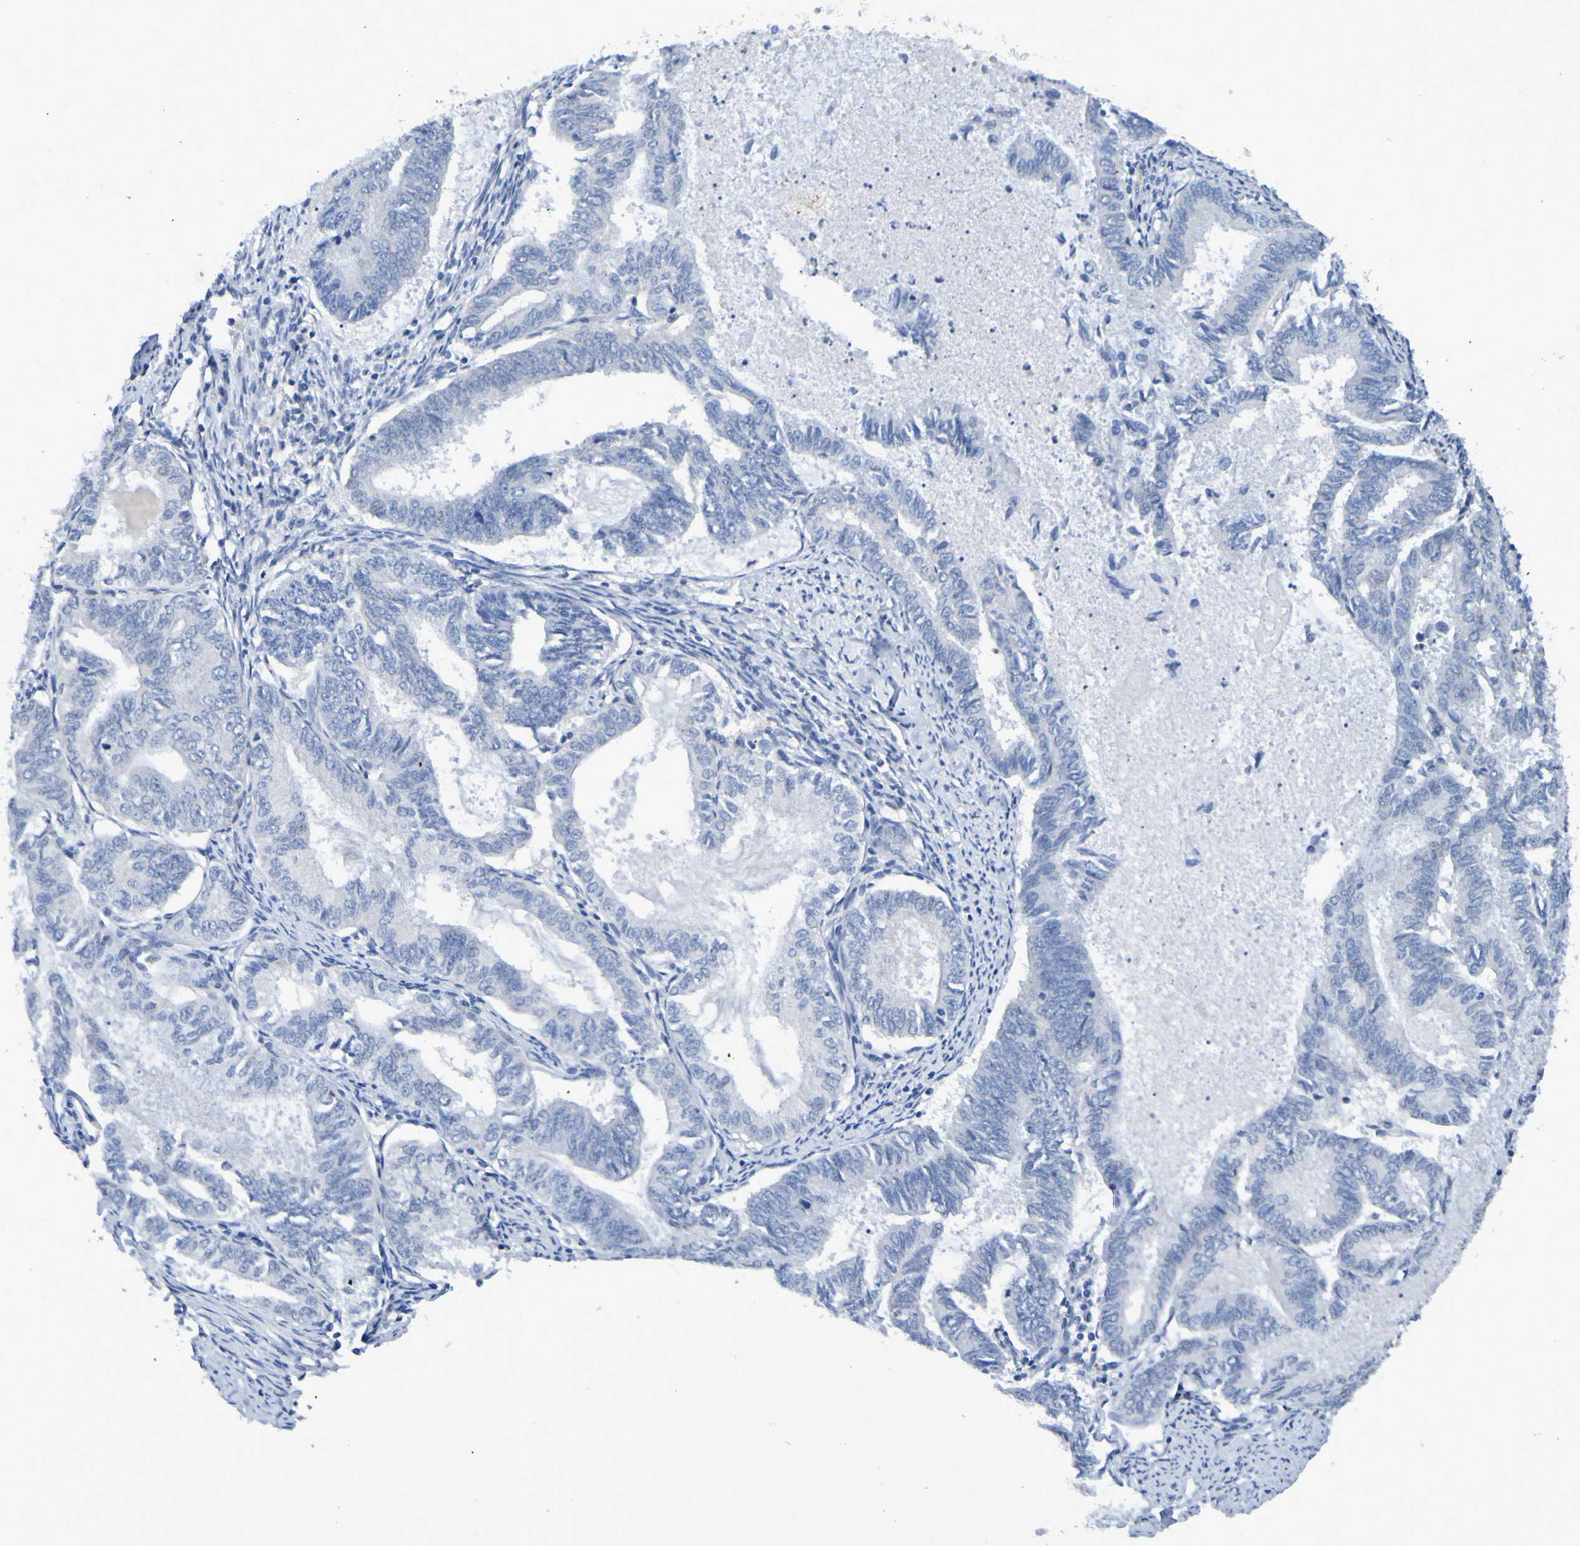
{"staining": {"intensity": "negative", "quantity": "none", "location": "none"}, "tissue": "endometrial cancer", "cell_type": "Tumor cells", "image_type": "cancer", "snomed": [{"axis": "morphology", "description": "Adenocarcinoma, NOS"}, {"axis": "topography", "description": "Endometrium"}], "caption": "Adenocarcinoma (endometrial) was stained to show a protein in brown. There is no significant positivity in tumor cells.", "gene": "VMA21", "patient": {"sex": "female", "age": 86}}